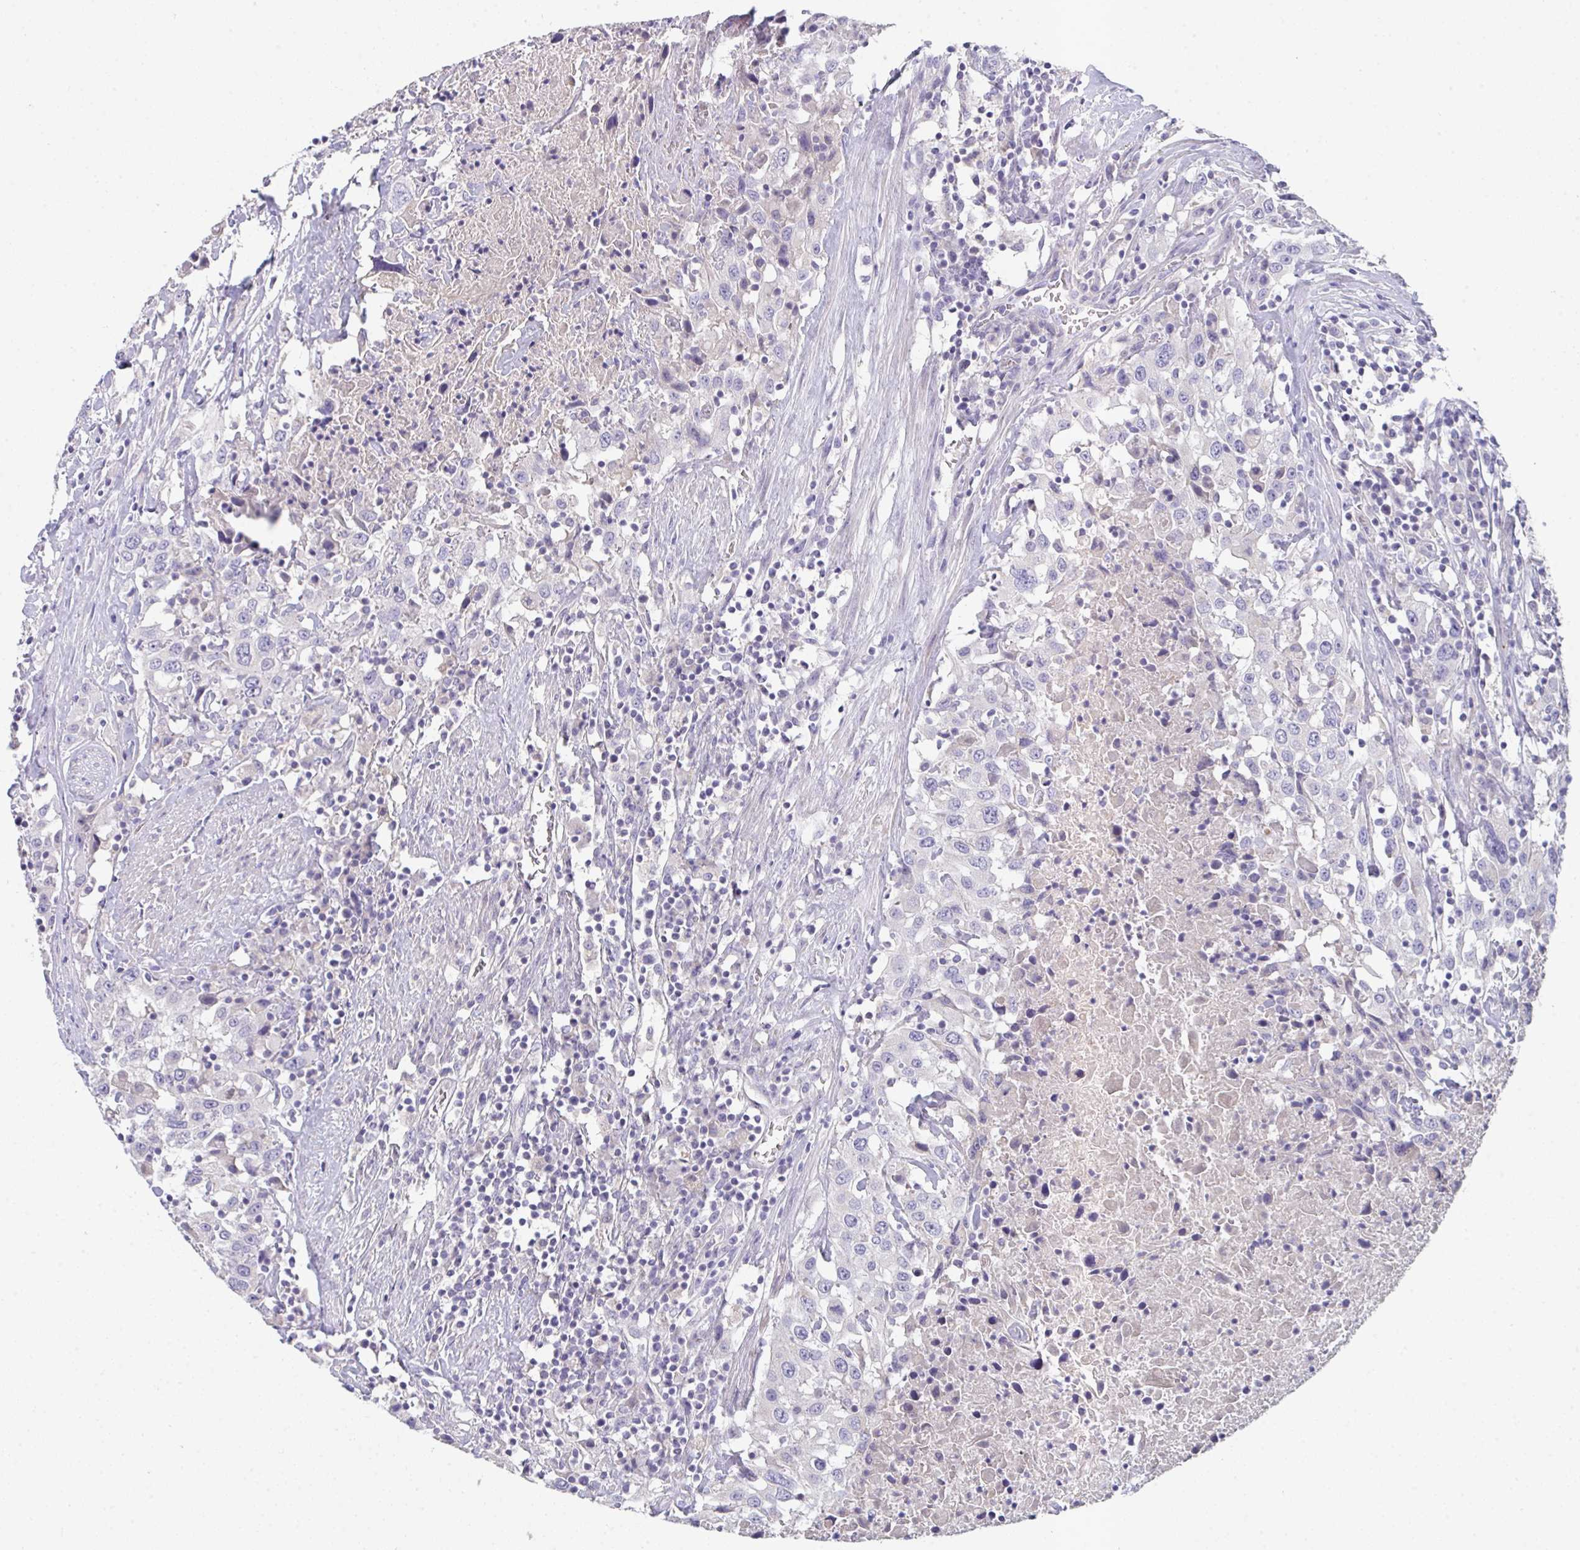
{"staining": {"intensity": "negative", "quantity": "none", "location": "none"}, "tissue": "urothelial cancer", "cell_type": "Tumor cells", "image_type": "cancer", "snomed": [{"axis": "morphology", "description": "Urothelial carcinoma, High grade"}, {"axis": "topography", "description": "Urinary bladder"}], "caption": "Immunohistochemistry micrograph of neoplastic tissue: urothelial carcinoma (high-grade) stained with DAB displays no significant protein positivity in tumor cells.", "gene": "HGFAC", "patient": {"sex": "male", "age": 61}}